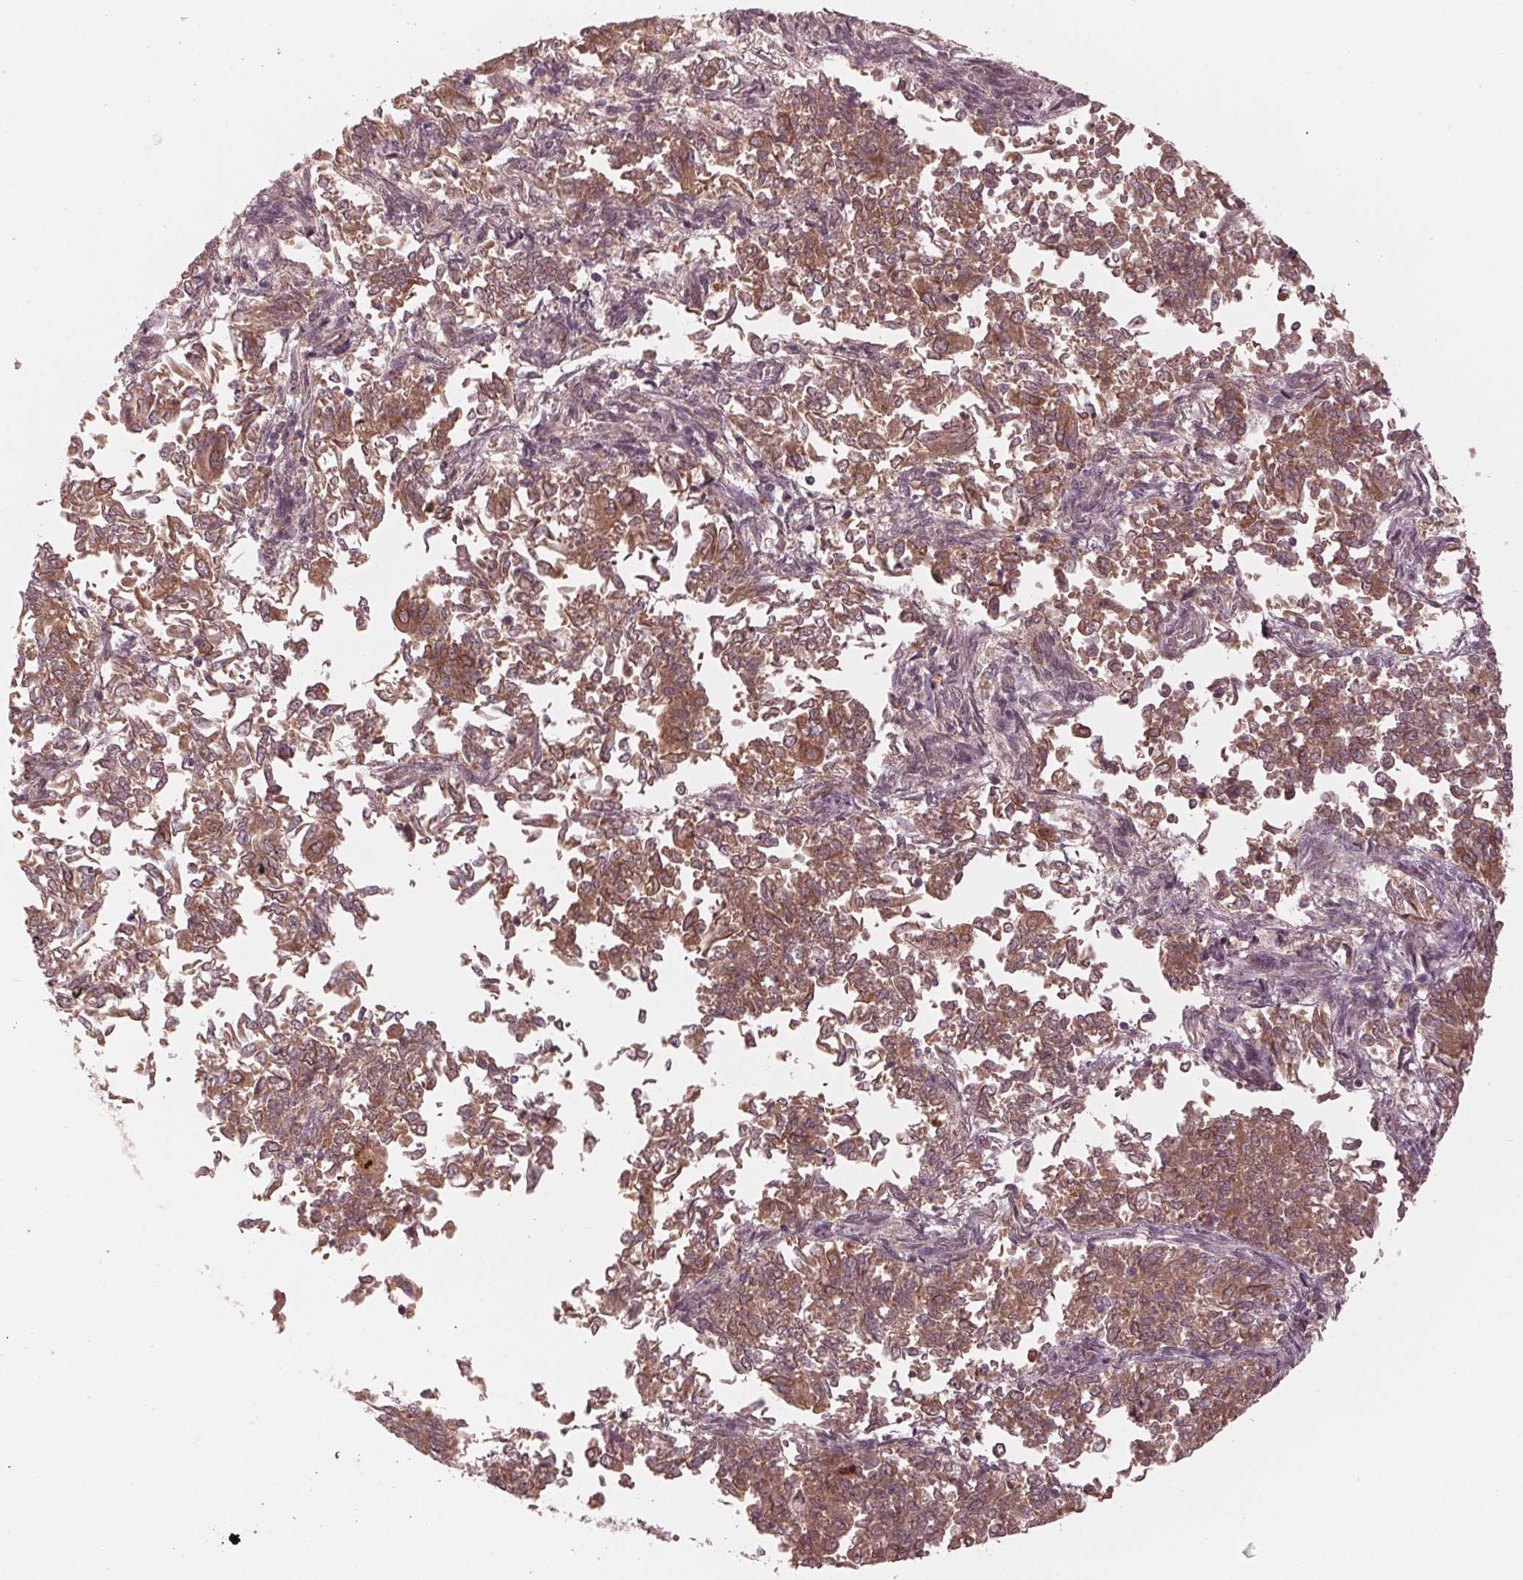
{"staining": {"intensity": "moderate", "quantity": ">75%", "location": "cytoplasmic/membranous"}, "tissue": "endometrial cancer", "cell_type": "Tumor cells", "image_type": "cancer", "snomed": [{"axis": "morphology", "description": "Adenocarcinoma, NOS"}, {"axis": "topography", "description": "Endometrium"}], "caption": "Endometrial adenocarcinoma stained with immunohistochemistry (IHC) displays moderate cytoplasmic/membranous positivity in approximately >75% of tumor cells.", "gene": "ZNF471", "patient": {"sex": "female", "age": 65}}